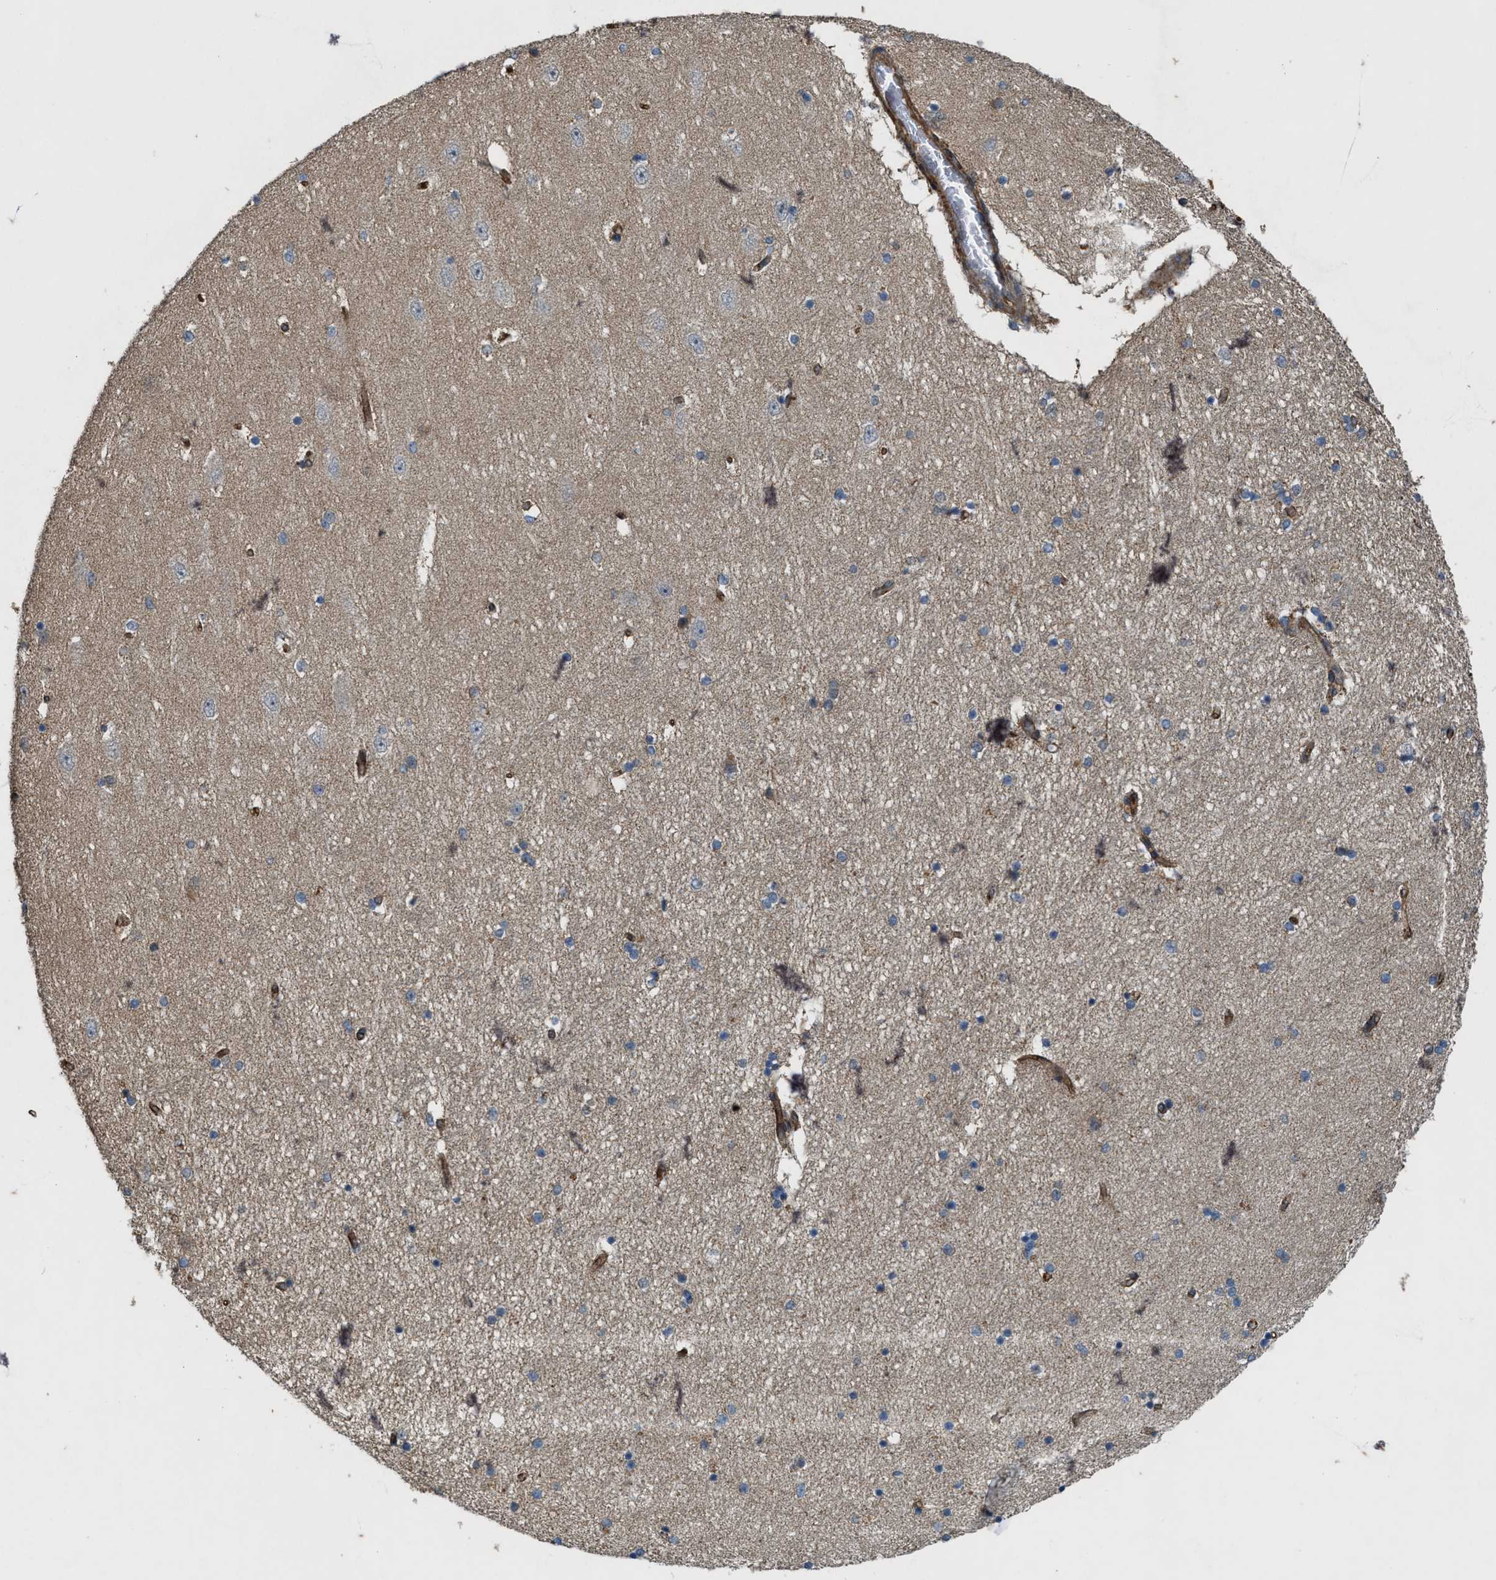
{"staining": {"intensity": "weak", "quantity": "<25%", "location": "cytoplasmic/membranous"}, "tissue": "hippocampus", "cell_type": "Glial cells", "image_type": "normal", "snomed": [{"axis": "morphology", "description": "Normal tissue, NOS"}, {"axis": "topography", "description": "Hippocampus"}], "caption": "Human hippocampus stained for a protein using IHC shows no expression in glial cells.", "gene": "LRRC72", "patient": {"sex": "female", "age": 54}}